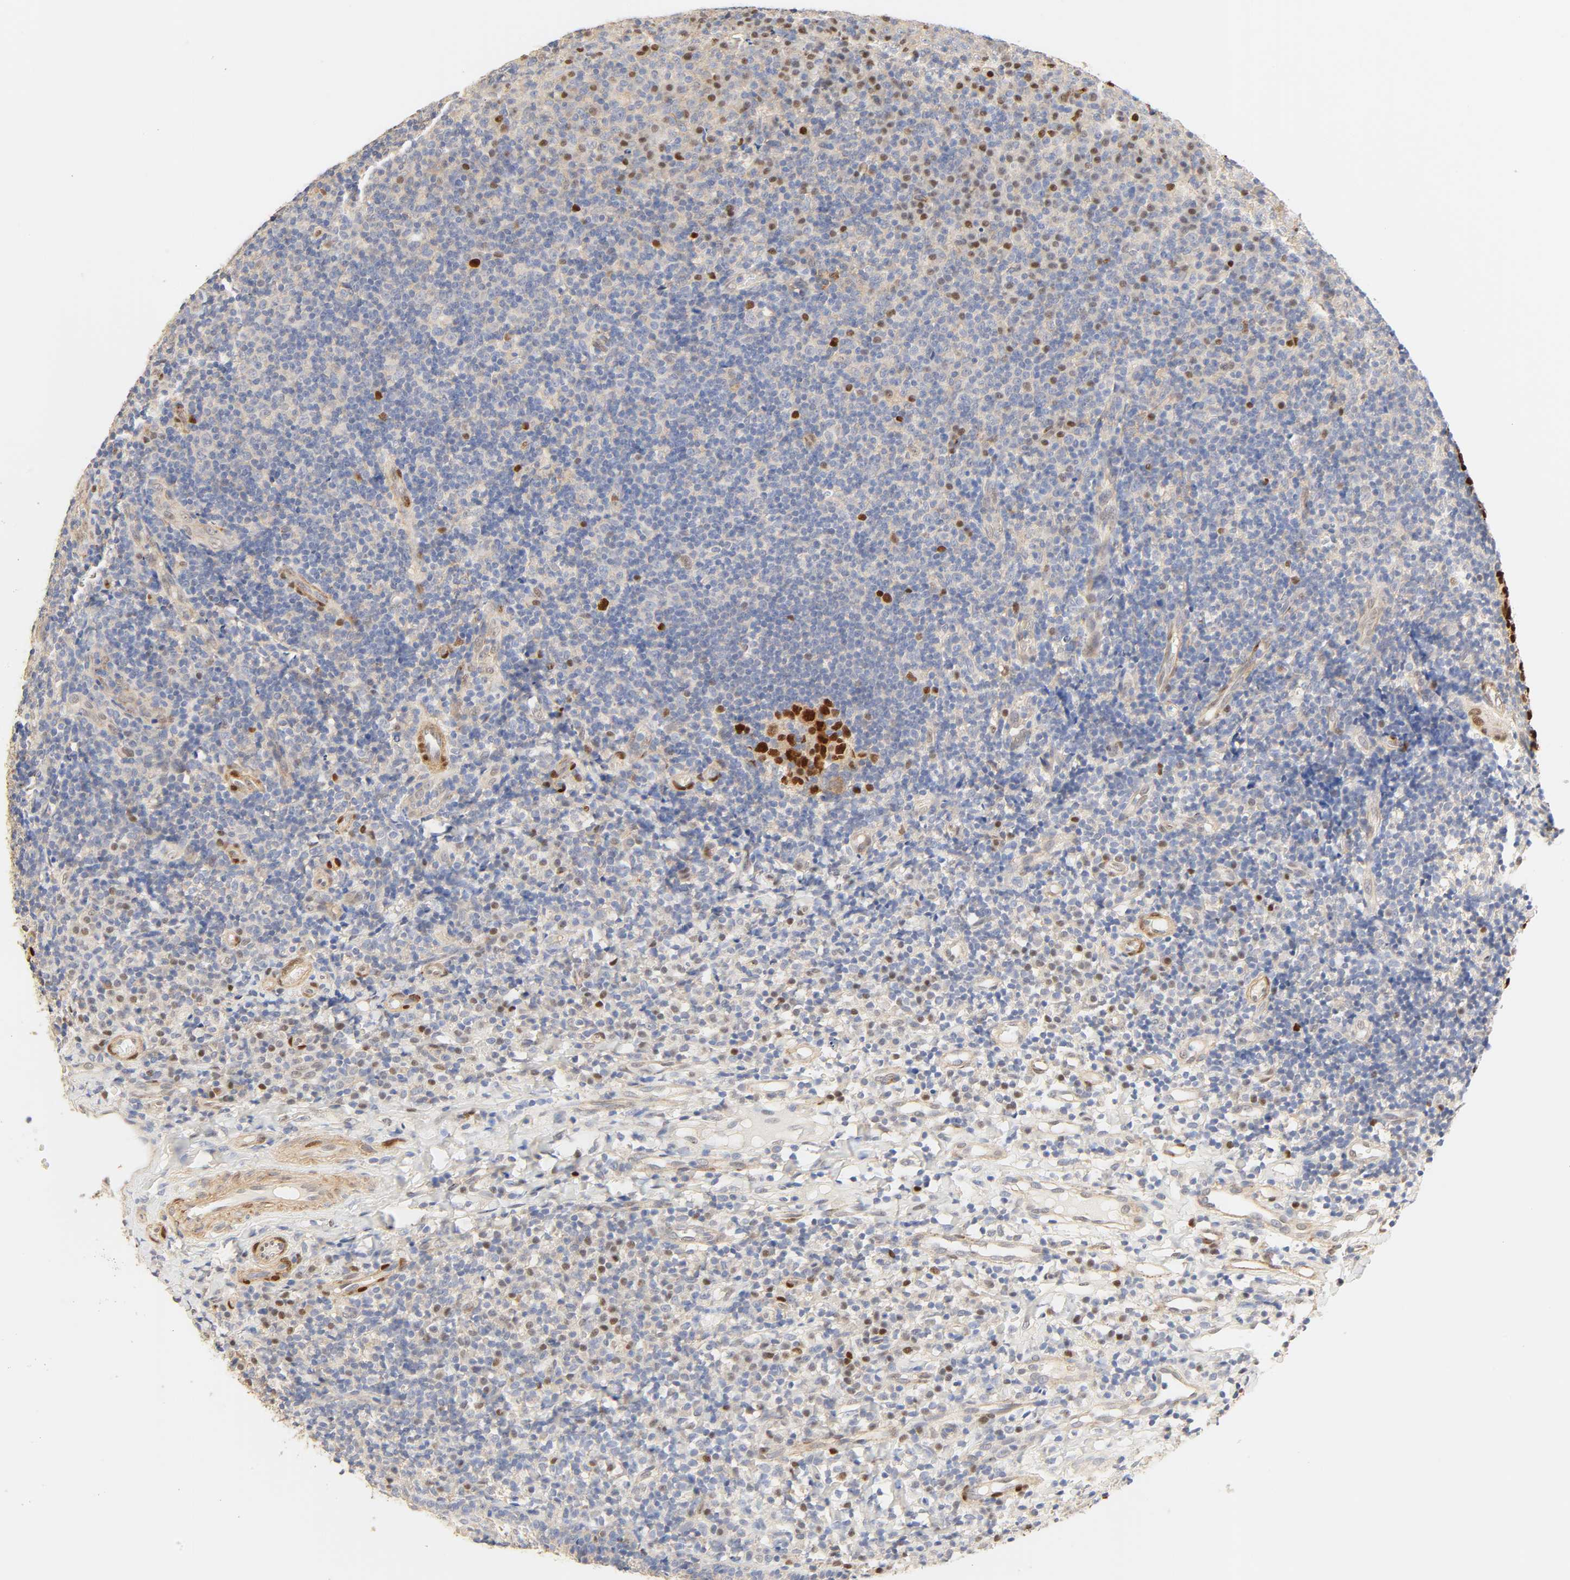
{"staining": {"intensity": "strong", "quantity": ">75%", "location": "nuclear"}, "tissue": "tonsil", "cell_type": "Germinal center cells", "image_type": "normal", "snomed": [{"axis": "morphology", "description": "Normal tissue, NOS"}, {"axis": "topography", "description": "Tonsil"}], "caption": "This photomicrograph shows normal tonsil stained with immunohistochemistry to label a protein in brown. The nuclear of germinal center cells show strong positivity for the protein. Nuclei are counter-stained blue.", "gene": "BORCS8", "patient": {"sex": "female", "age": 40}}